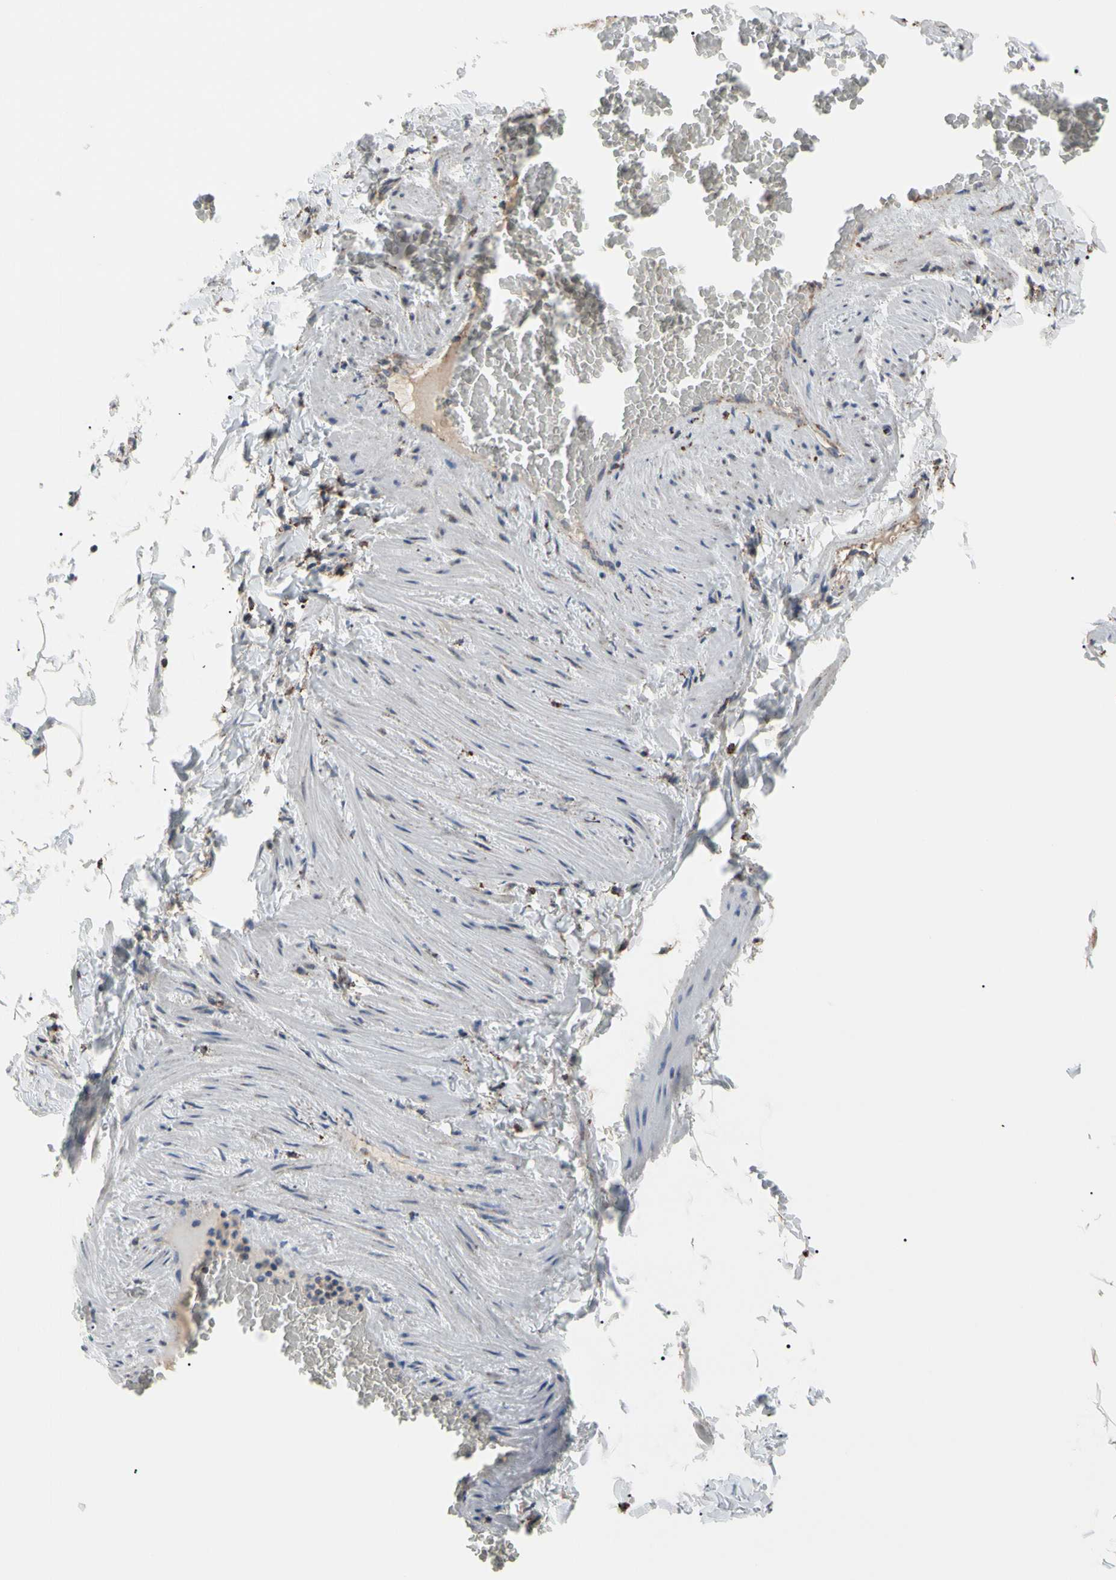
{"staining": {"intensity": "moderate", "quantity": "25%-75%", "location": "cytoplasmic/membranous"}, "tissue": "adipose tissue", "cell_type": "Adipocytes", "image_type": "normal", "snomed": [{"axis": "morphology", "description": "Normal tissue, NOS"}, {"axis": "topography", "description": "Vascular tissue"}], "caption": "Immunohistochemical staining of normal human adipose tissue displays 25%-75% levels of moderate cytoplasmic/membranous protein staining in about 25%-75% of adipocytes.", "gene": "FAM110B", "patient": {"sex": "male", "age": 41}}